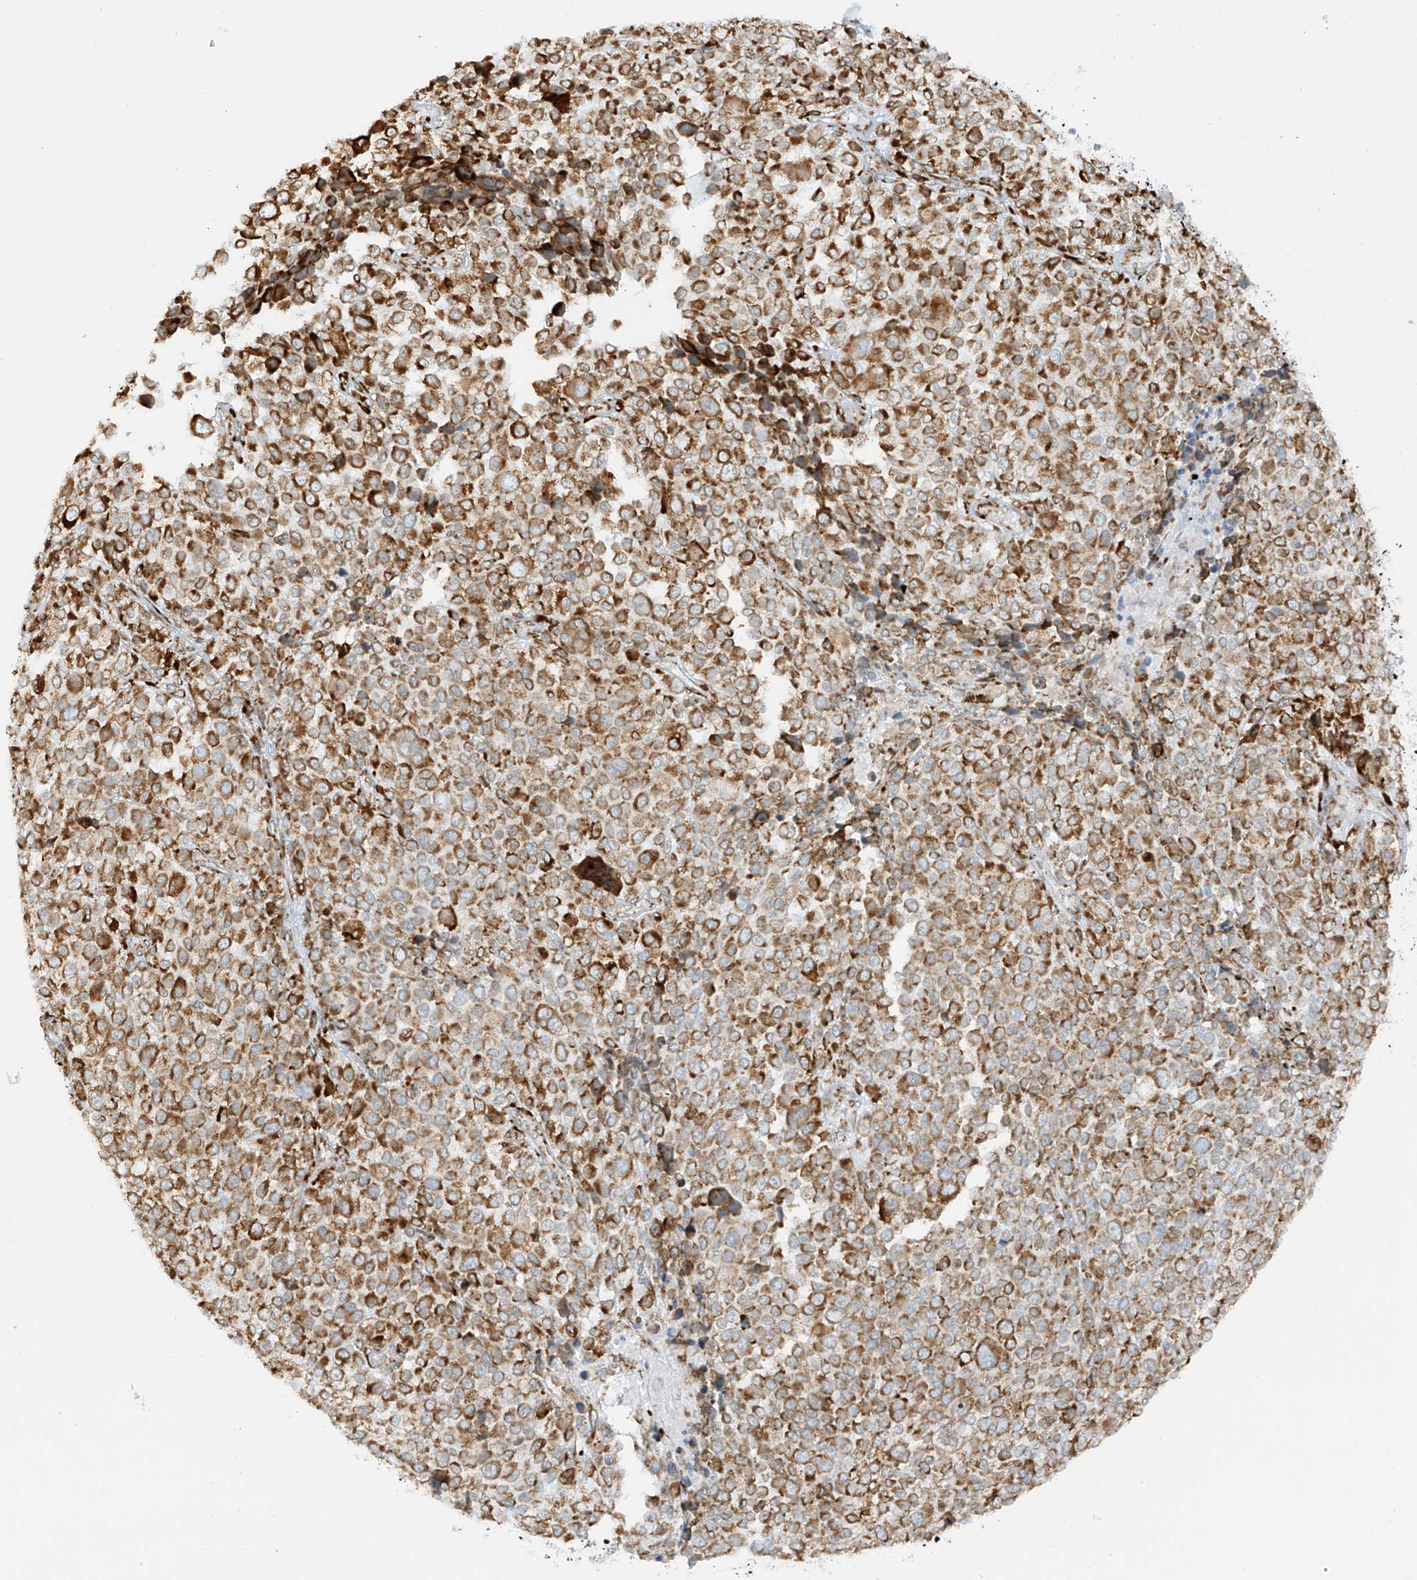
{"staining": {"intensity": "strong", "quantity": ">75%", "location": "cytoplasmic/membranous"}, "tissue": "melanoma", "cell_type": "Tumor cells", "image_type": "cancer", "snomed": [{"axis": "morphology", "description": "Malignant melanoma, NOS"}, {"axis": "topography", "description": "Skin of trunk"}], "caption": "A brown stain highlights strong cytoplasmic/membranous positivity of a protein in human malignant melanoma tumor cells.", "gene": "LRRC59", "patient": {"sex": "male", "age": 71}}